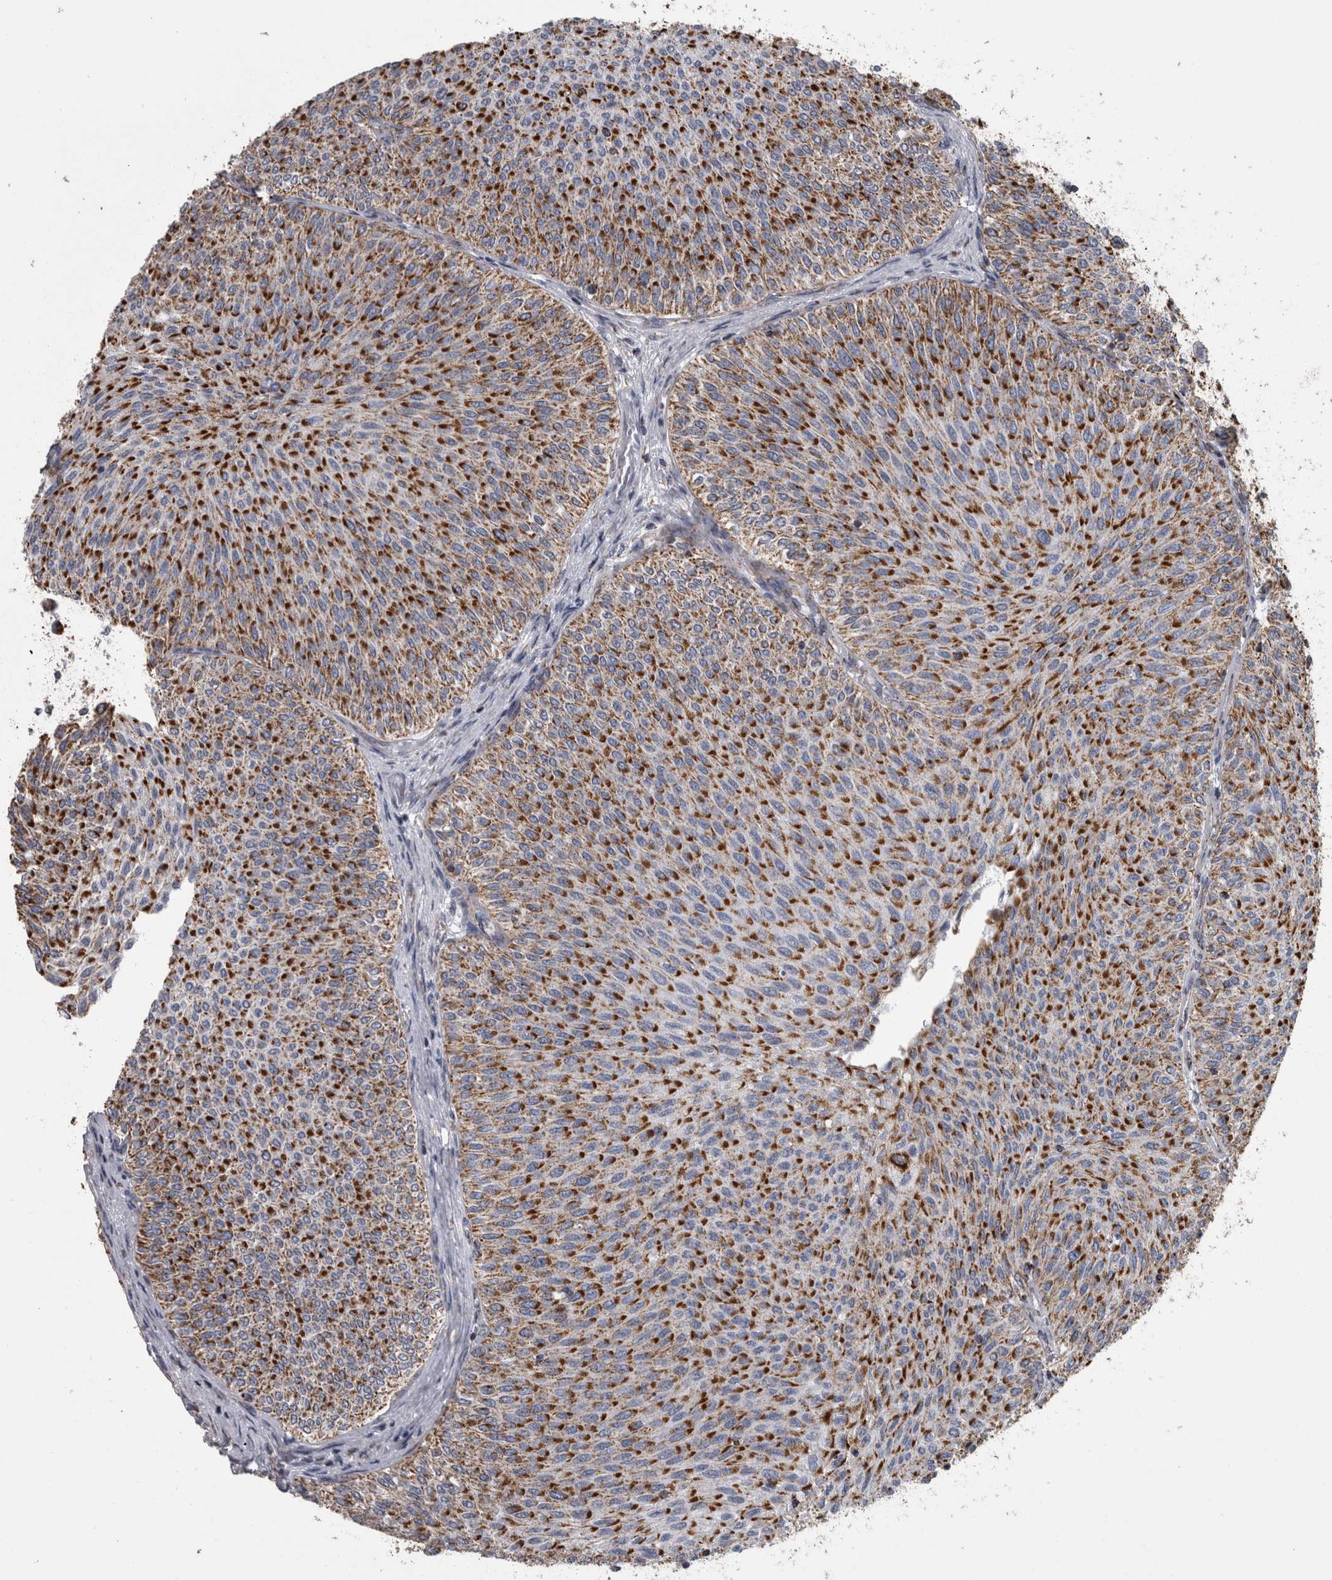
{"staining": {"intensity": "strong", "quantity": ">75%", "location": "cytoplasmic/membranous"}, "tissue": "urothelial cancer", "cell_type": "Tumor cells", "image_type": "cancer", "snomed": [{"axis": "morphology", "description": "Urothelial carcinoma, Low grade"}, {"axis": "topography", "description": "Urinary bladder"}], "caption": "Urothelial cancer was stained to show a protein in brown. There is high levels of strong cytoplasmic/membranous expression in about >75% of tumor cells.", "gene": "MDH2", "patient": {"sex": "male", "age": 78}}